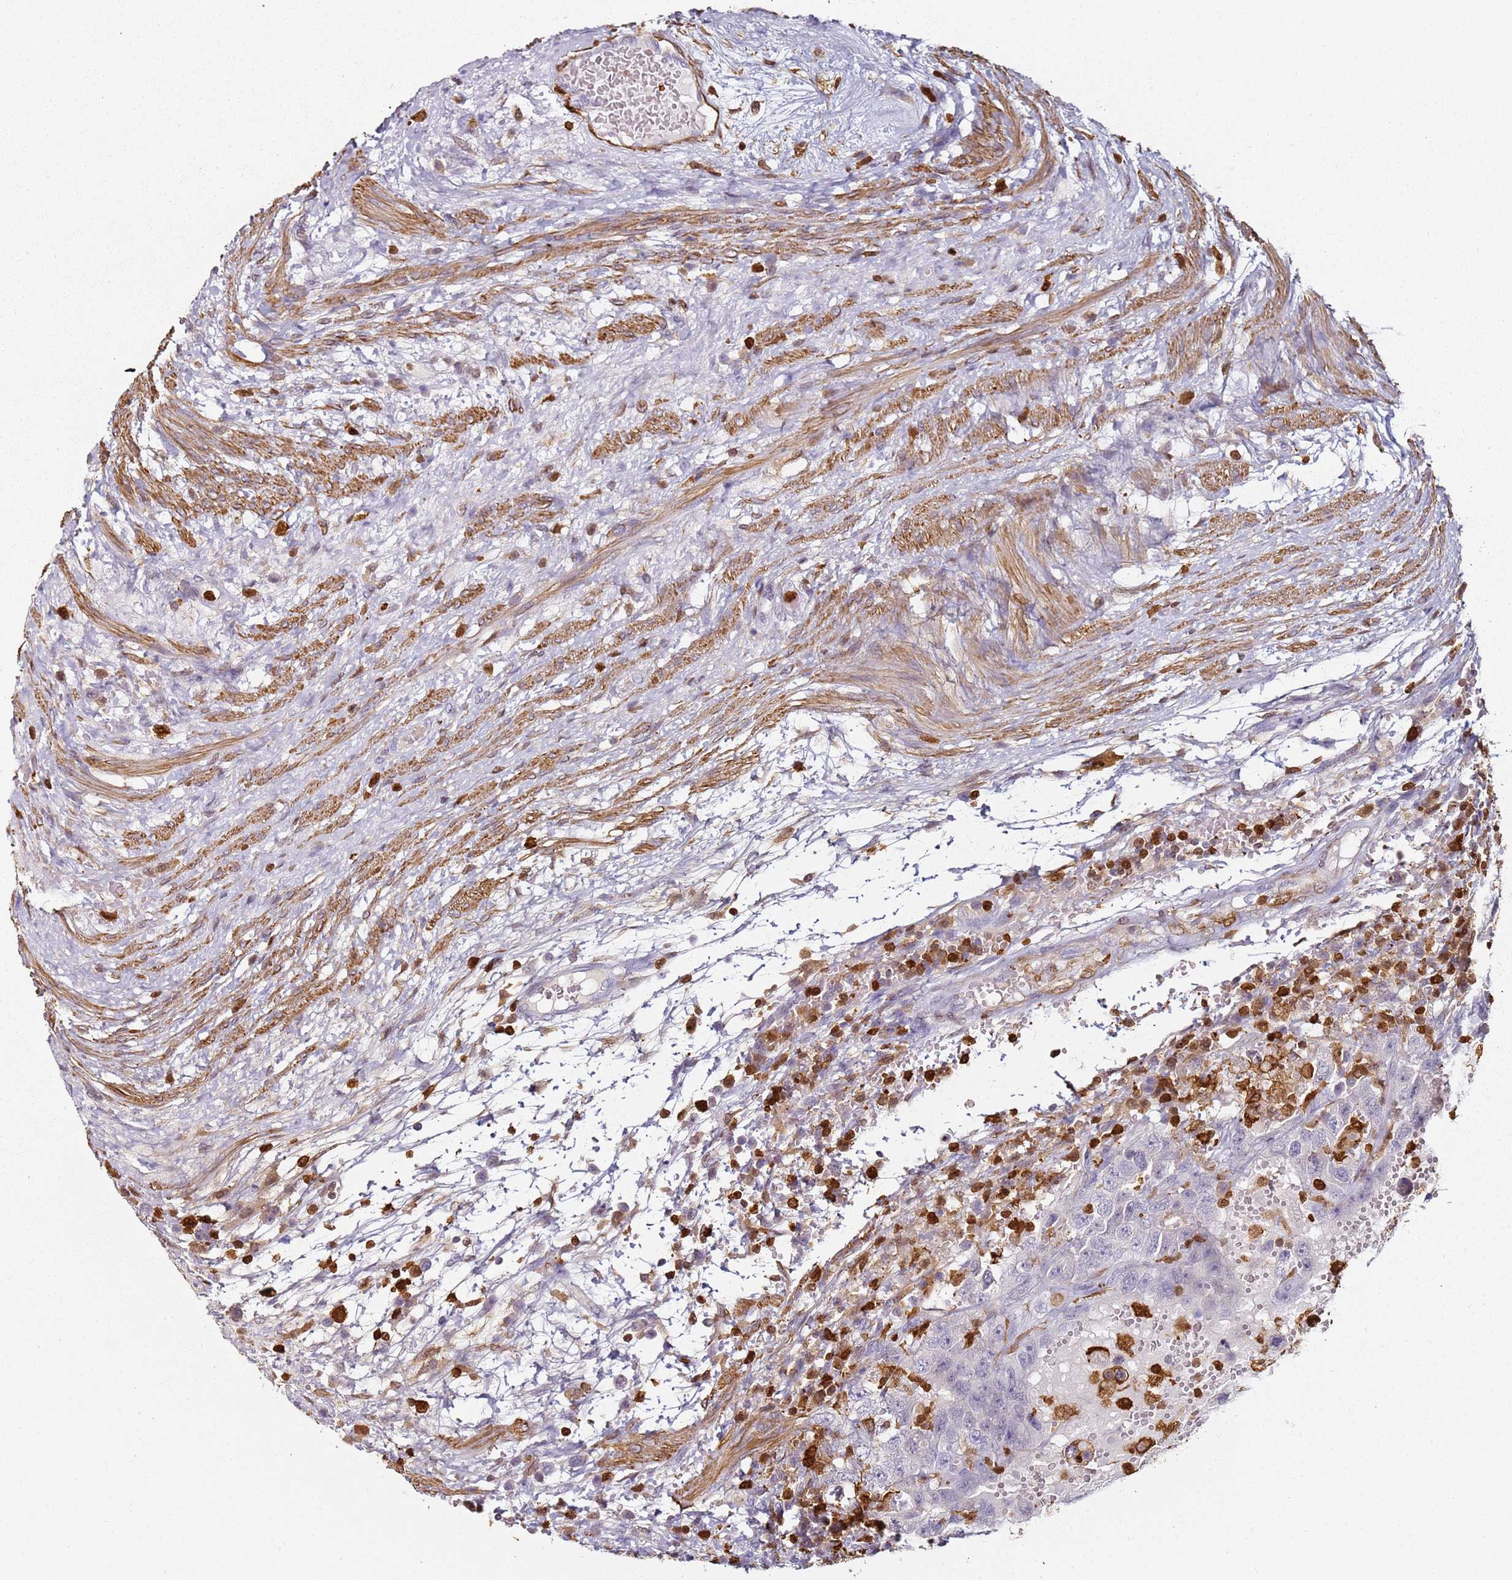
{"staining": {"intensity": "negative", "quantity": "none", "location": "none"}, "tissue": "testis cancer", "cell_type": "Tumor cells", "image_type": "cancer", "snomed": [{"axis": "morphology", "description": "Carcinoma, Embryonal, NOS"}, {"axis": "topography", "description": "Testis"}], "caption": "Tumor cells are negative for brown protein staining in embryonal carcinoma (testis). (DAB immunohistochemistry (IHC) with hematoxylin counter stain).", "gene": "S100A4", "patient": {"sex": "male", "age": 26}}